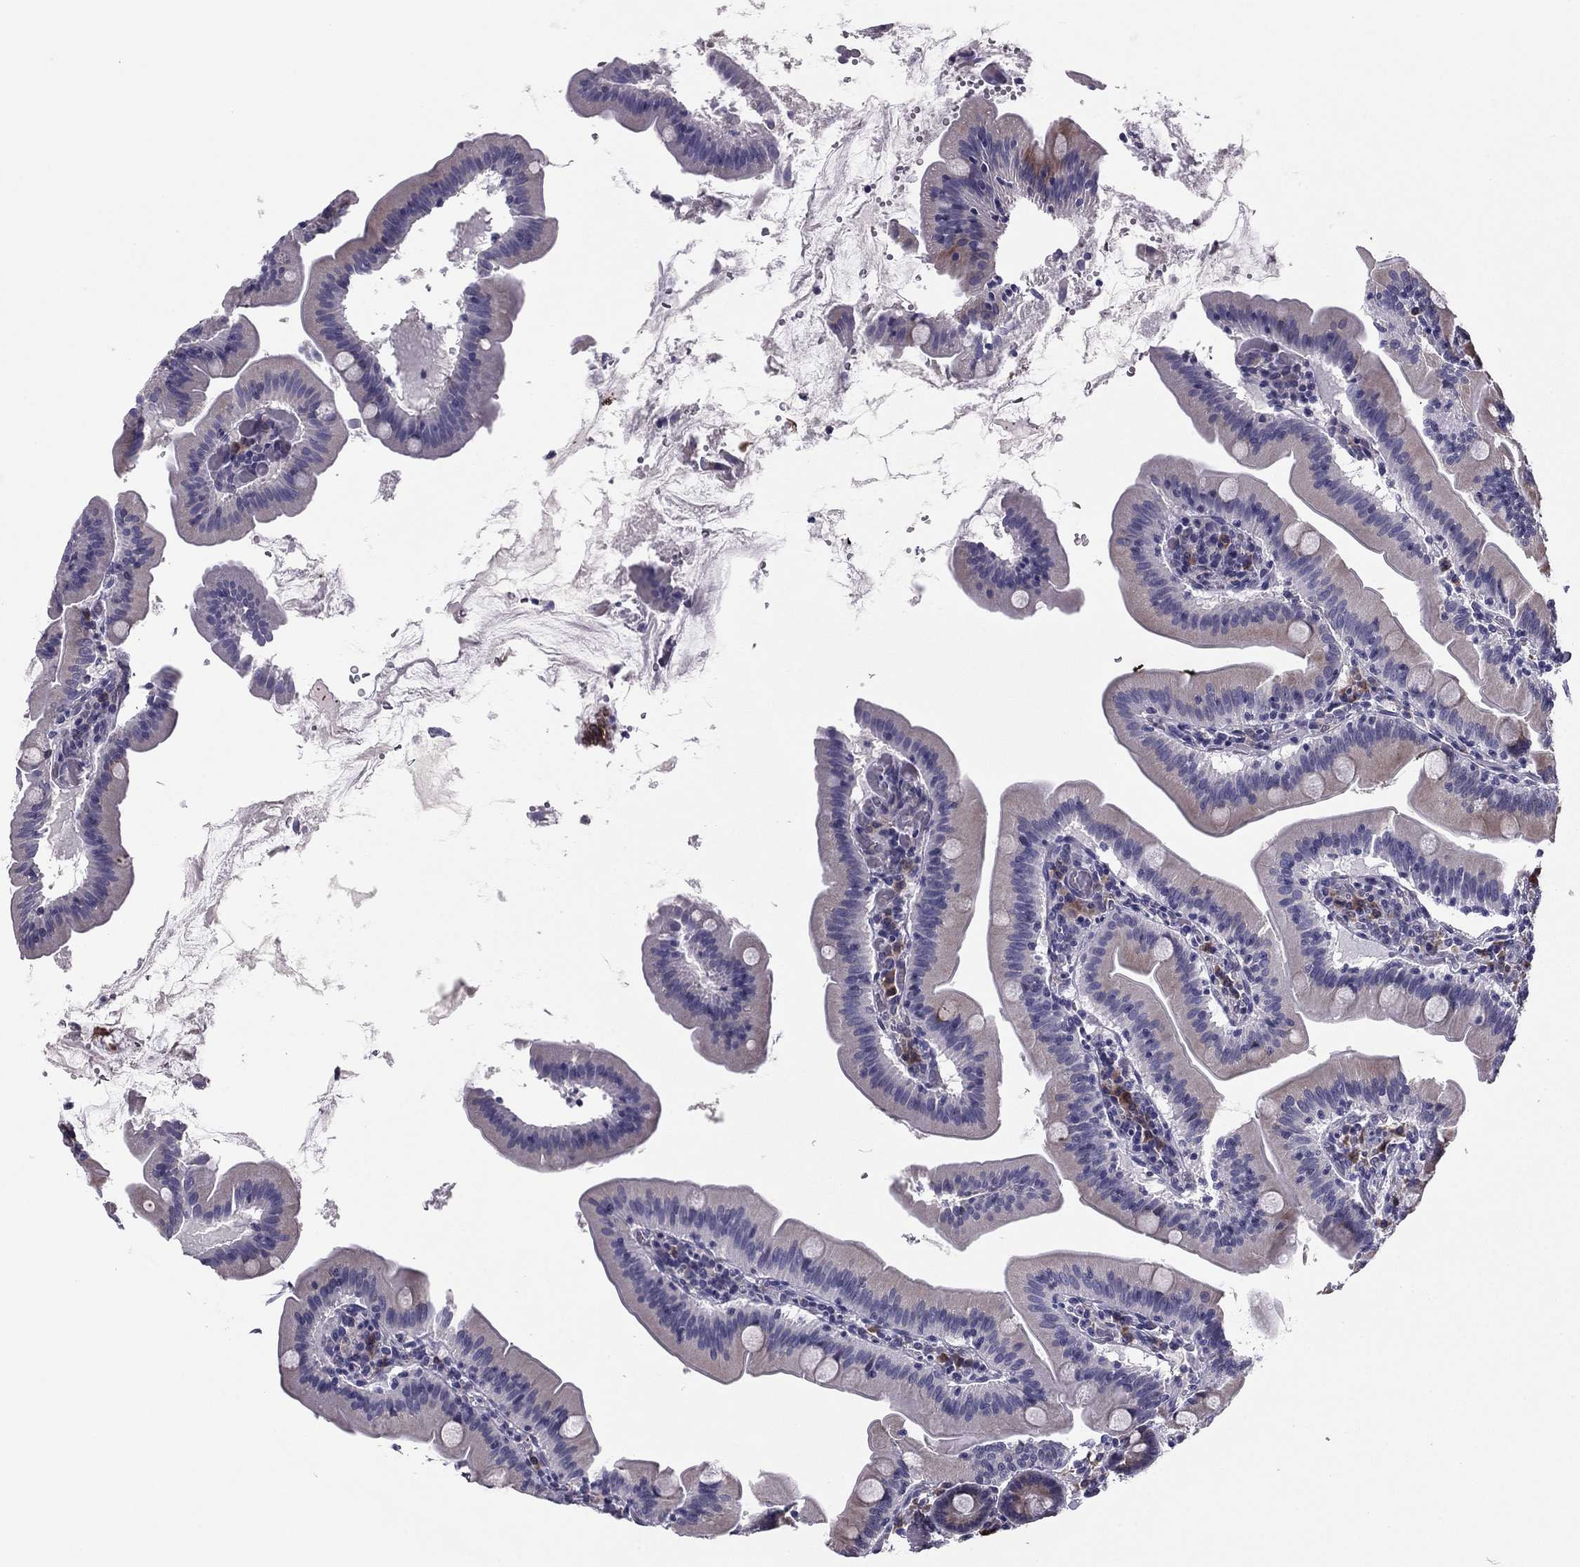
{"staining": {"intensity": "strong", "quantity": "<25%", "location": "cytoplasmic/membranous"}, "tissue": "small intestine", "cell_type": "Glandular cells", "image_type": "normal", "snomed": [{"axis": "morphology", "description": "Normal tissue, NOS"}, {"axis": "topography", "description": "Small intestine"}], "caption": "Strong cytoplasmic/membranous protein staining is identified in approximately <25% of glandular cells in small intestine.", "gene": "TMED3", "patient": {"sex": "male", "age": 37}}